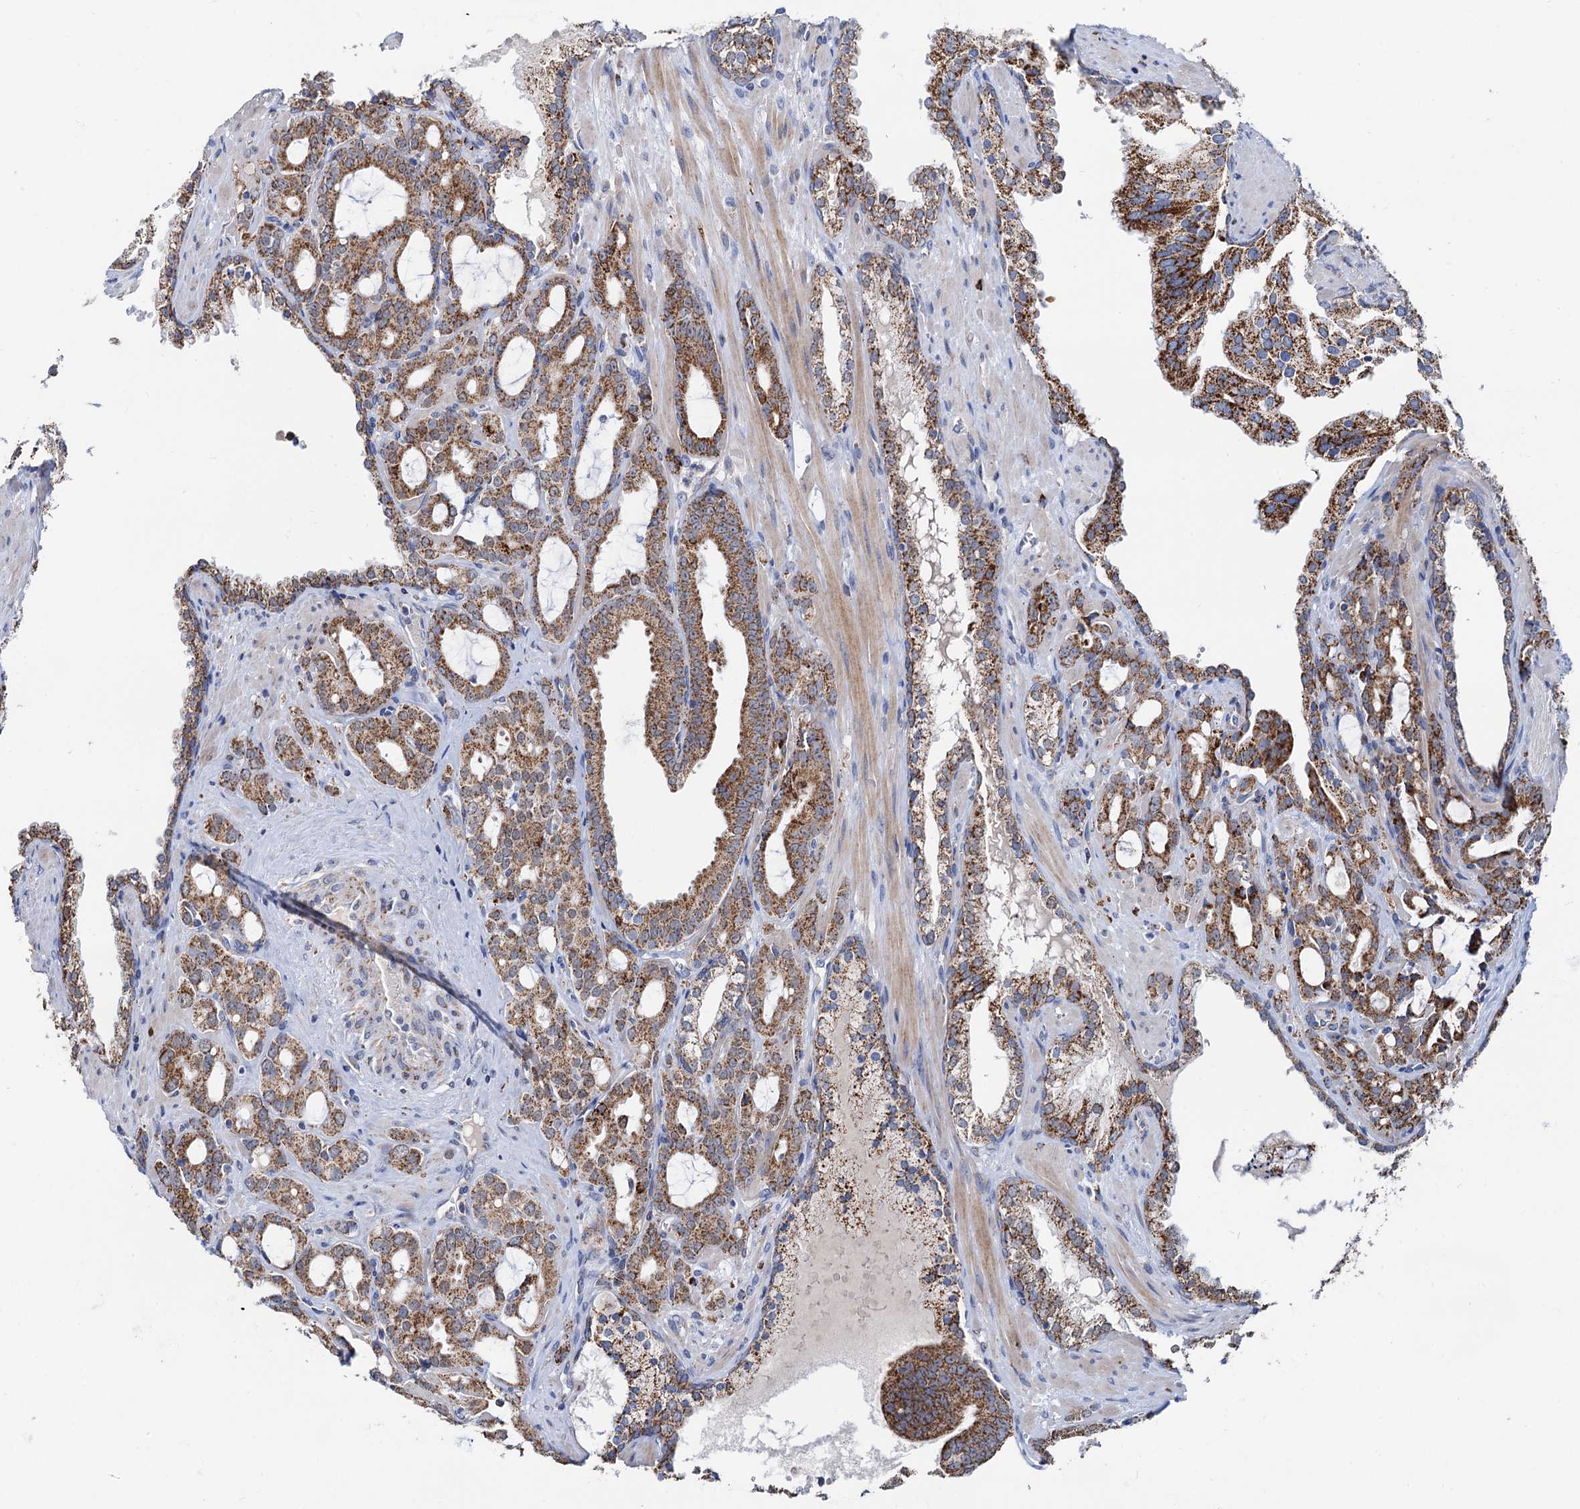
{"staining": {"intensity": "moderate", "quantity": ">75%", "location": "cytoplasmic/membranous"}, "tissue": "prostate cancer", "cell_type": "Tumor cells", "image_type": "cancer", "snomed": [{"axis": "morphology", "description": "Adenocarcinoma, High grade"}, {"axis": "topography", "description": "Prostate"}], "caption": "A medium amount of moderate cytoplasmic/membranous expression is seen in approximately >75% of tumor cells in high-grade adenocarcinoma (prostate) tissue. The protein of interest is shown in brown color, while the nuclei are stained blue.", "gene": "C2CD3", "patient": {"sex": "male", "age": 72}}